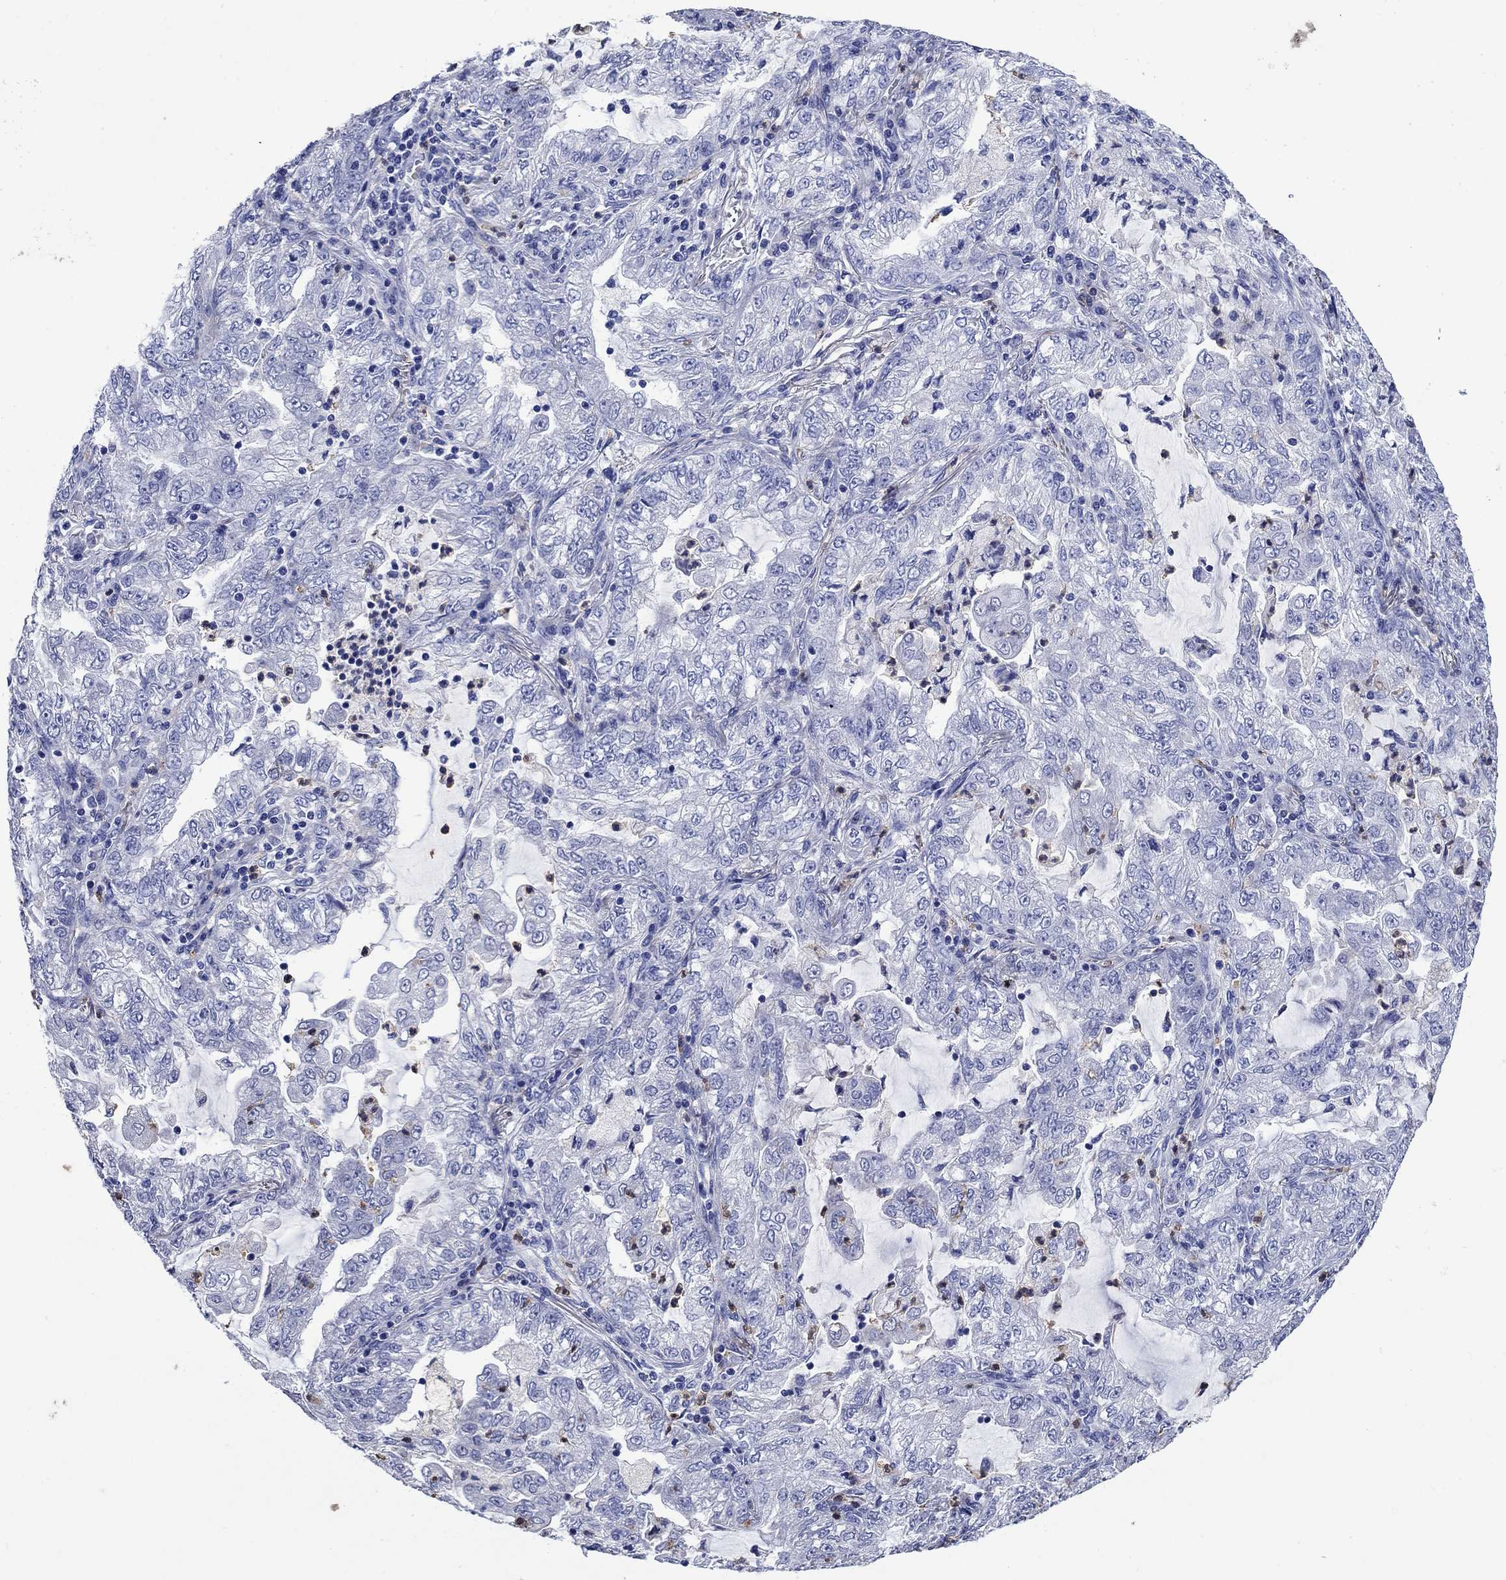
{"staining": {"intensity": "negative", "quantity": "none", "location": "none"}, "tissue": "lung cancer", "cell_type": "Tumor cells", "image_type": "cancer", "snomed": [{"axis": "morphology", "description": "Adenocarcinoma, NOS"}, {"axis": "topography", "description": "Lung"}], "caption": "An image of lung cancer (adenocarcinoma) stained for a protein exhibits no brown staining in tumor cells.", "gene": "TFR2", "patient": {"sex": "female", "age": 73}}